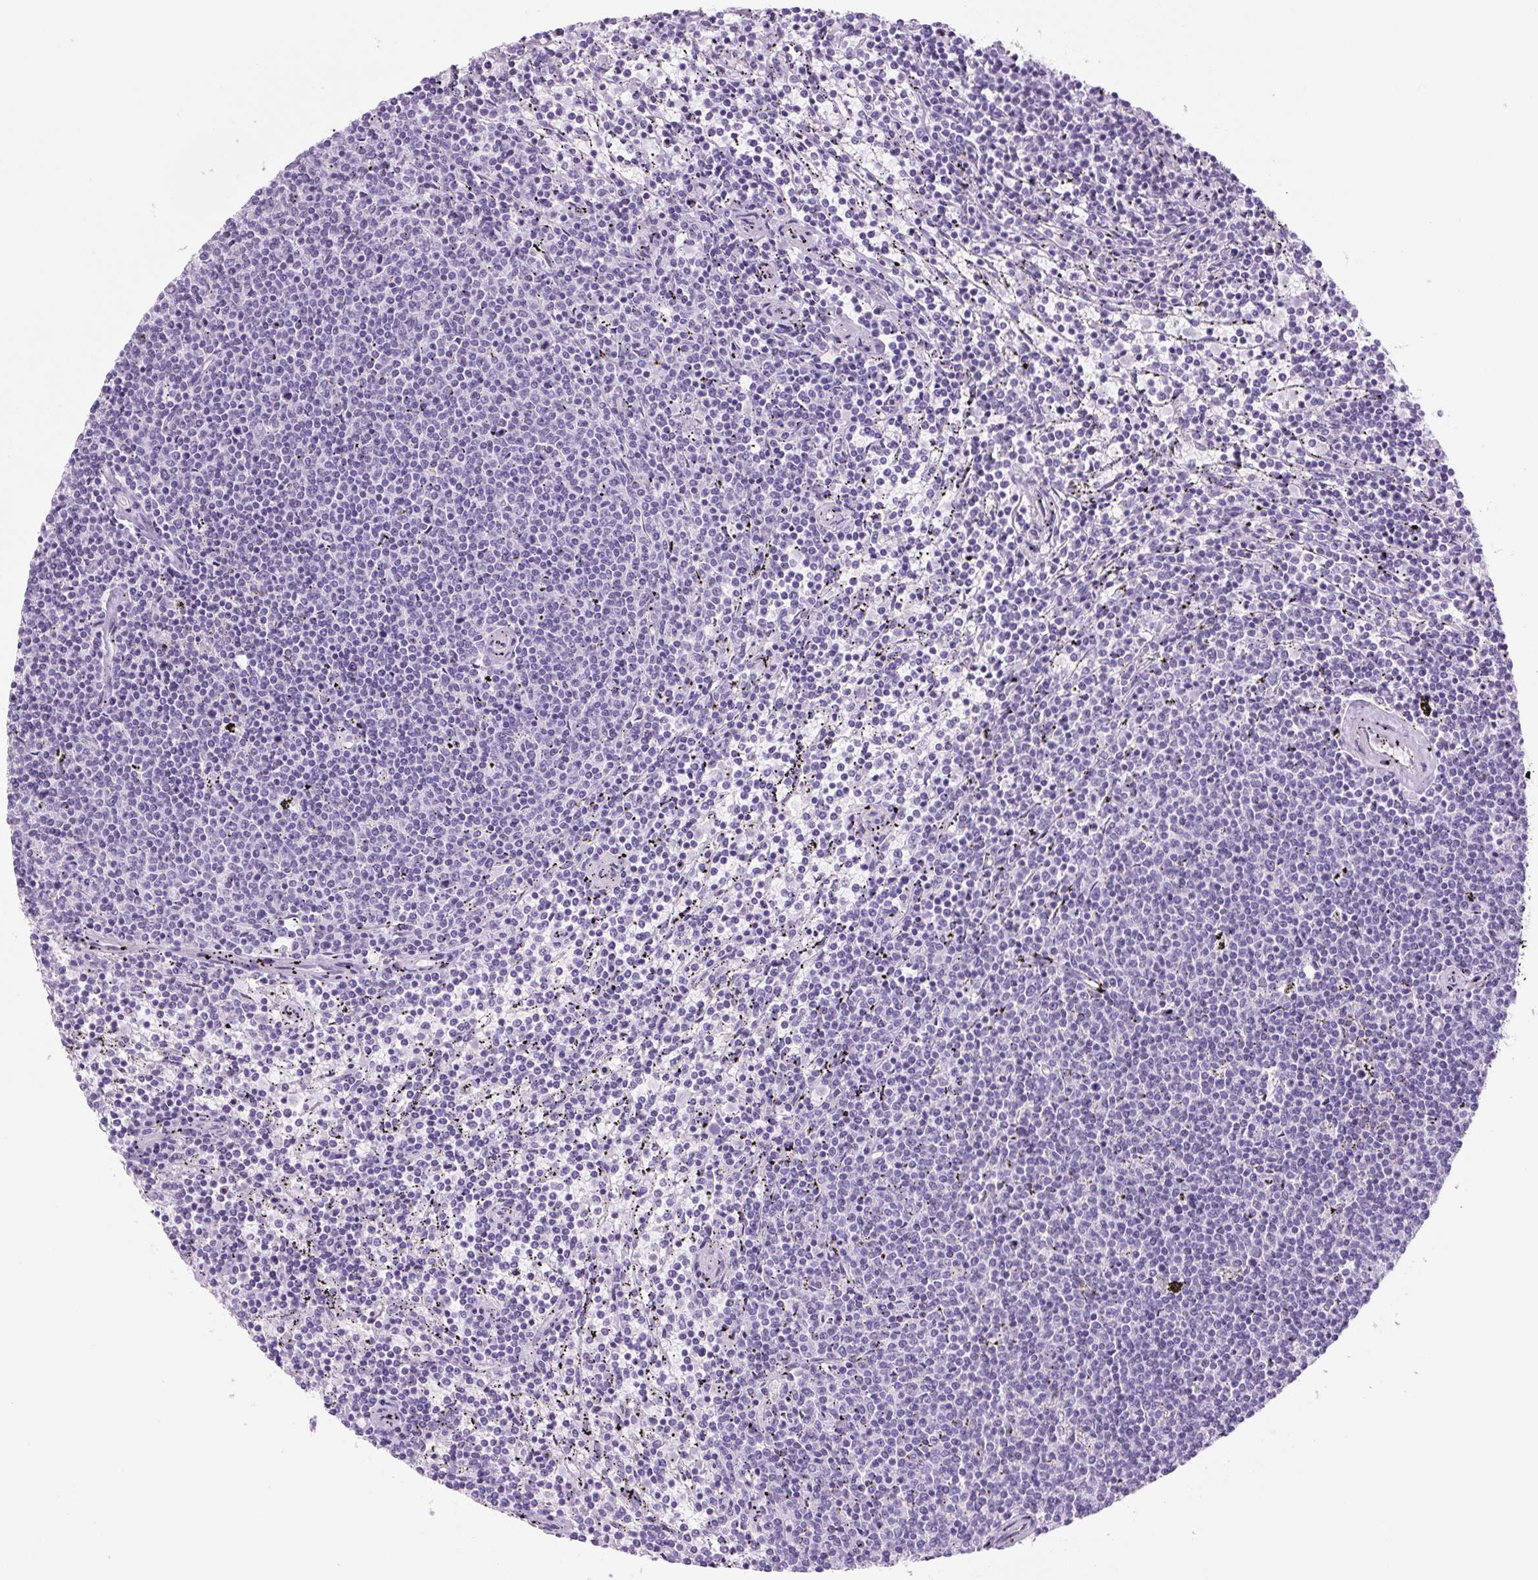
{"staining": {"intensity": "negative", "quantity": "none", "location": "none"}, "tissue": "lymphoma", "cell_type": "Tumor cells", "image_type": "cancer", "snomed": [{"axis": "morphology", "description": "Malignant lymphoma, non-Hodgkin's type, Low grade"}, {"axis": "topography", "description": "Spleen"}], "caption": "Immunohistochemistry image of low-grade malignant lymphoma, non-Hodgkin's type stained for a protein (brown), which shows no staining in tumor cells.", "gene": "PRRT1", "patient": {"sex": "female", "age": 50}}